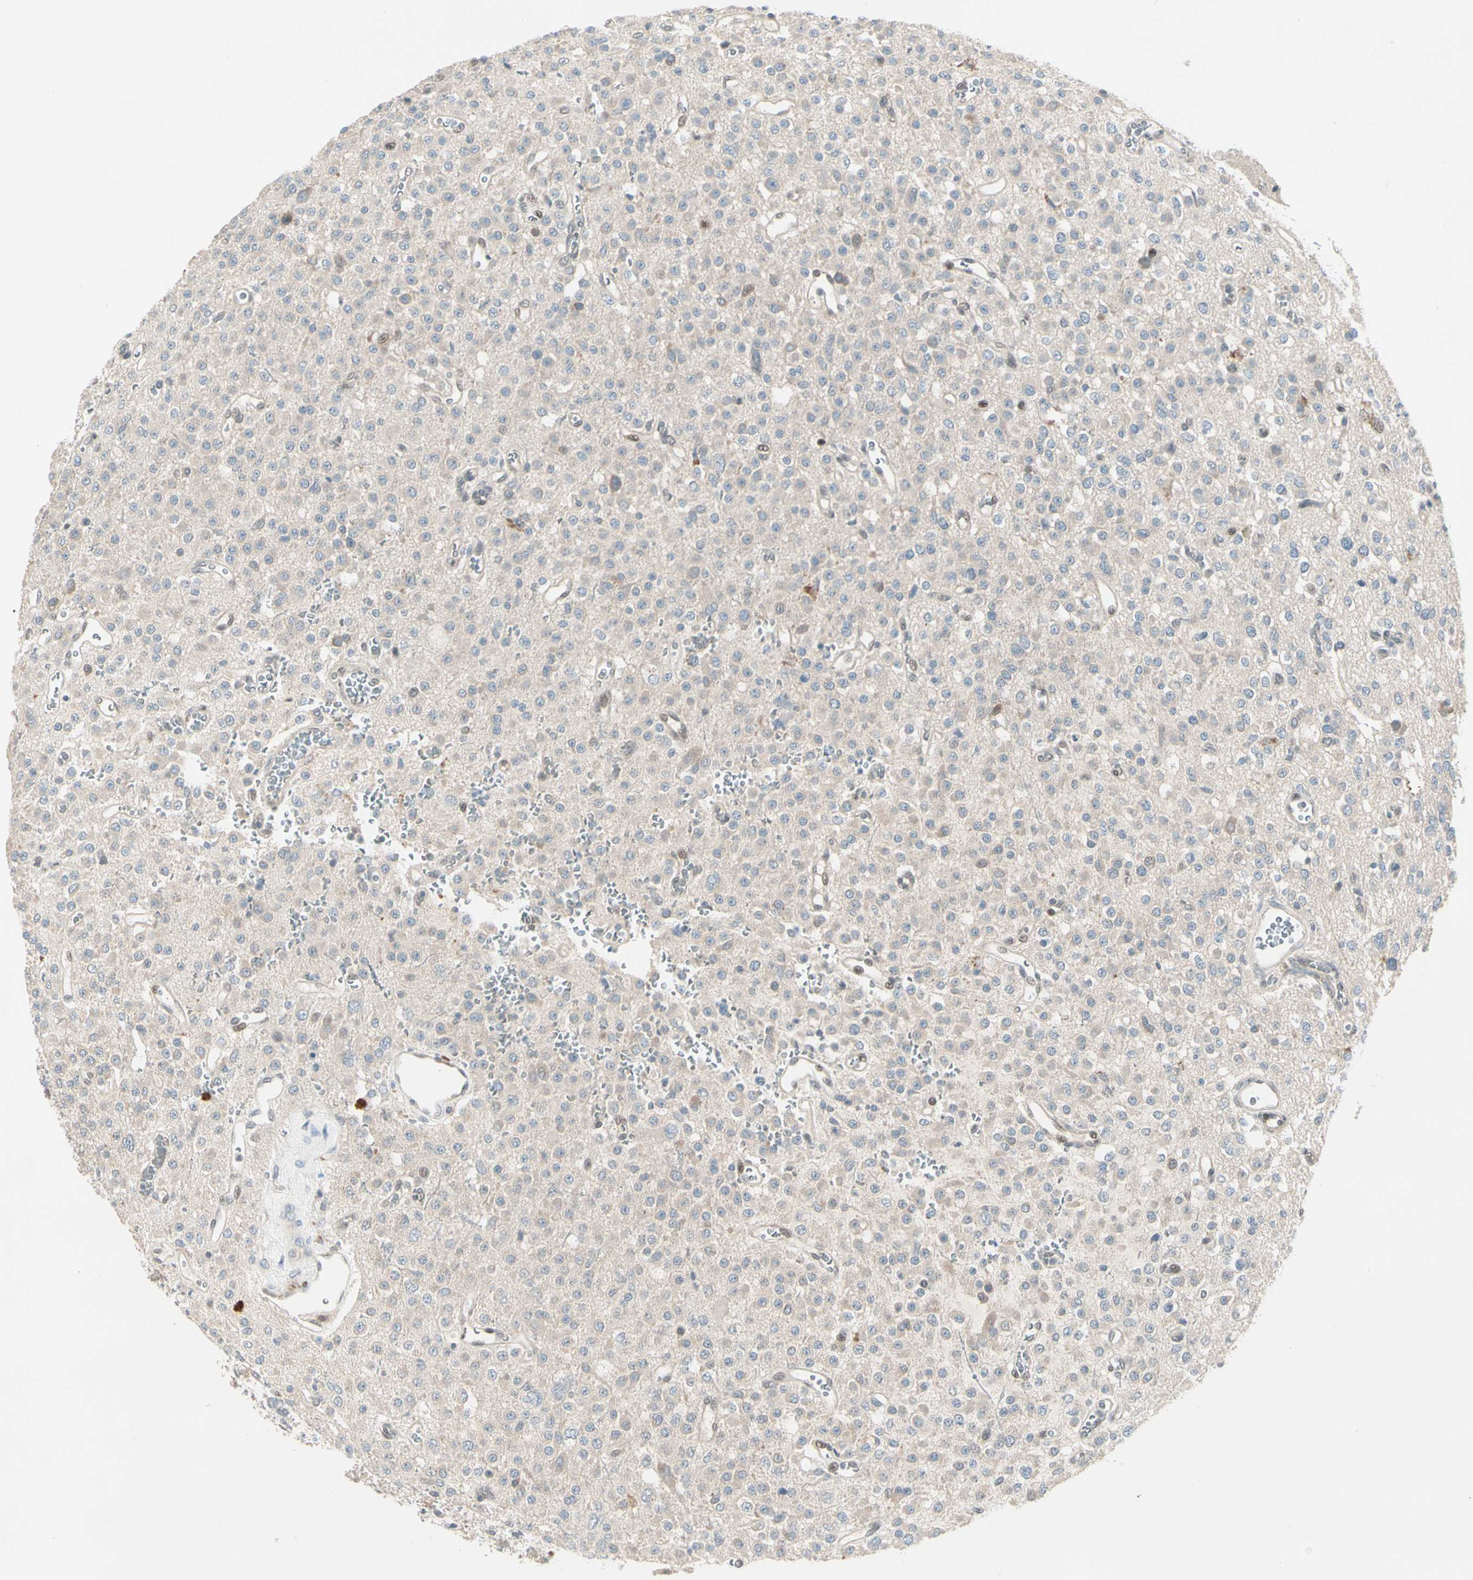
{"staining": {"intensity": "negative", "quantity": "none", "location": "none"}, "tissue": "glioma", "cell_type": "Tumor cells", "image_type": "cancer", "snomed": [{"axis": "morphology", "description": "Glioma, malignant, Low grade"}, {"axis": "topography", "description": "Brain"}], "caption": "Tumor cells show no significant expression in glioma.", "gene": "IL1R1", "patient": {"sex": "male", "age": 38}}